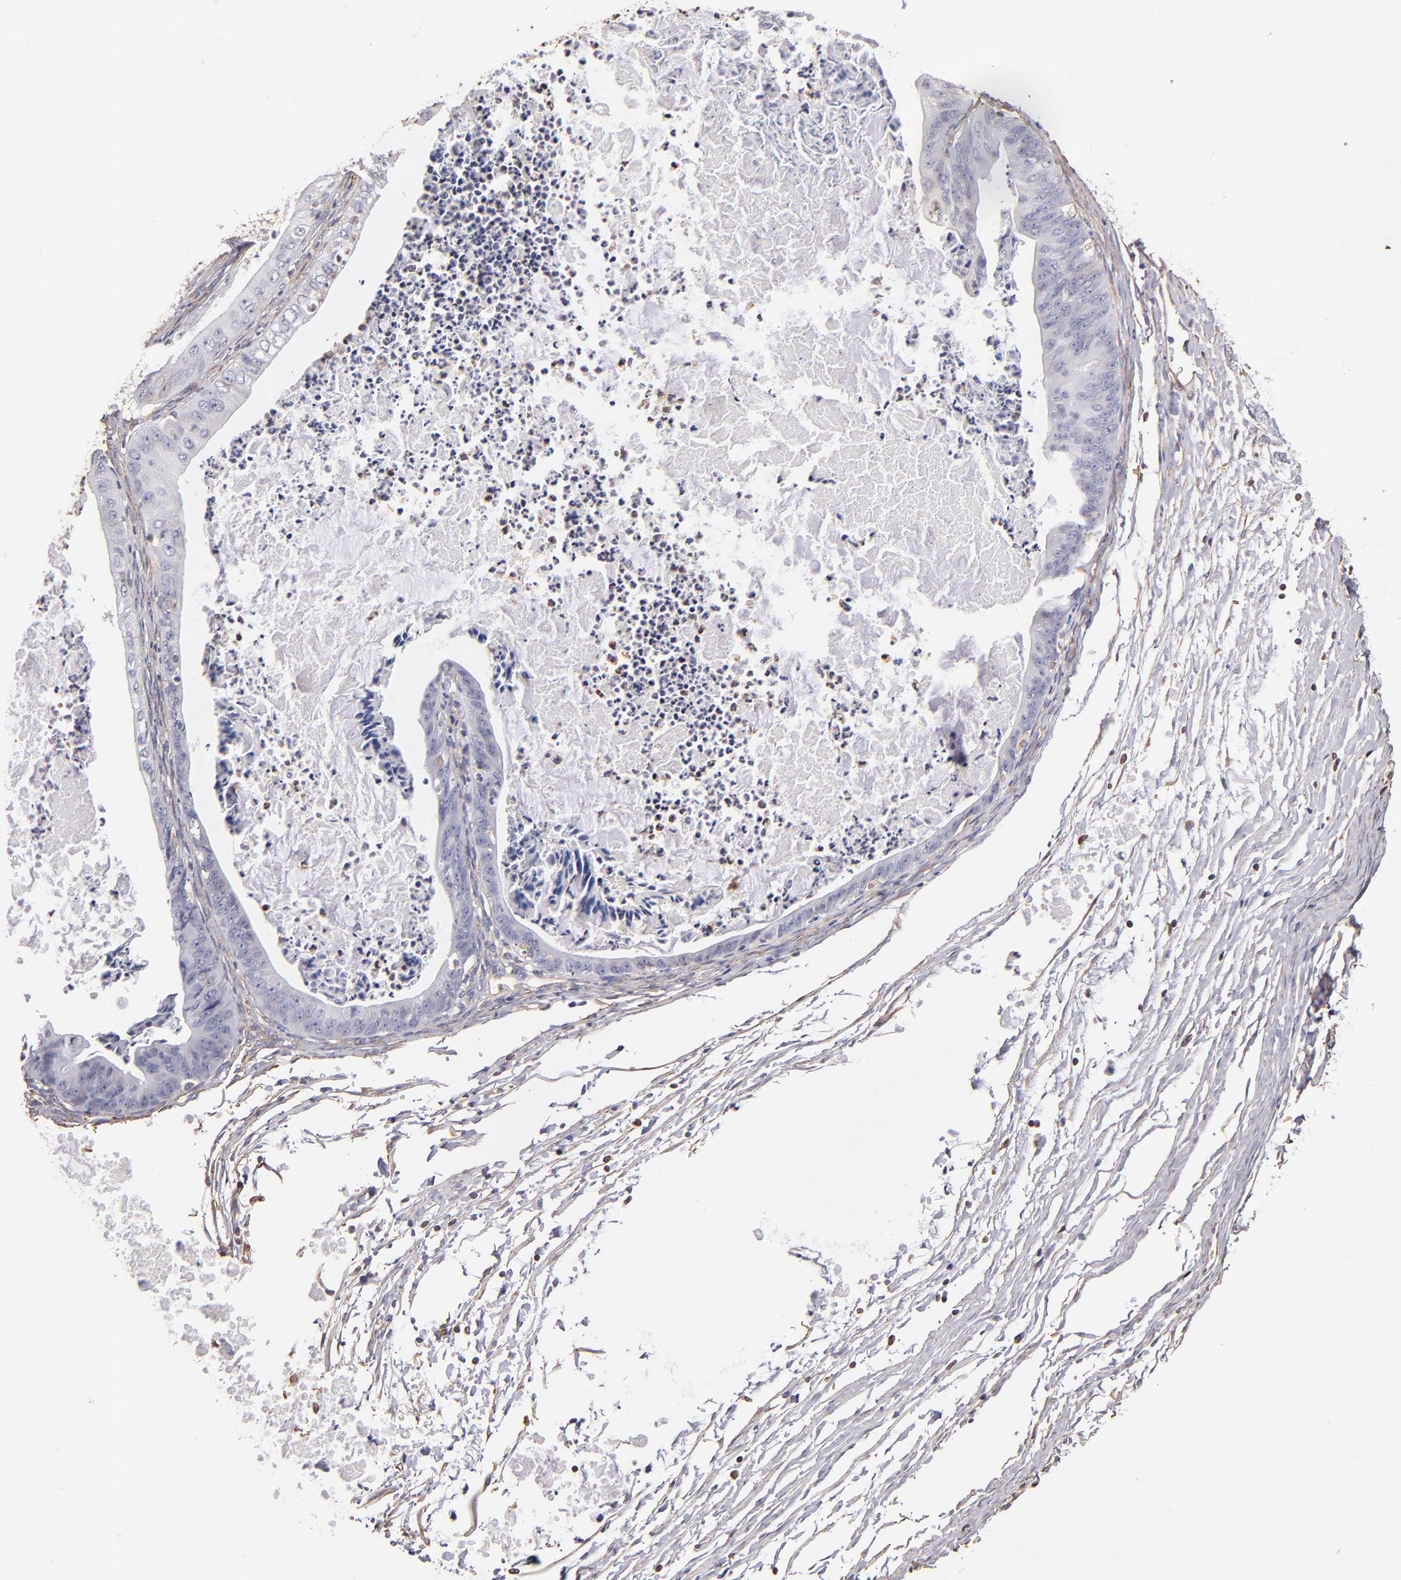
{"staining": {"intensity": "negative", "quantity": "none", "location": "none"}, "tissue": "ovarian cancer", "cell_type": "Tumor cells", "image_type": "cancer", "snomed": [{"axis": "morphology", "description": "Cystadenocarcinoma, mucinous, NOS"}, {"axis": "topography", "description": "Ovary"}], "caption": "Immunohistochemistry photomicrograph of human ovarian cancer stained for a protein (brown), which shows no staining in tumor cells.", "gene": "ABCC1", "patient": {"sex": "female", "age": 37}}